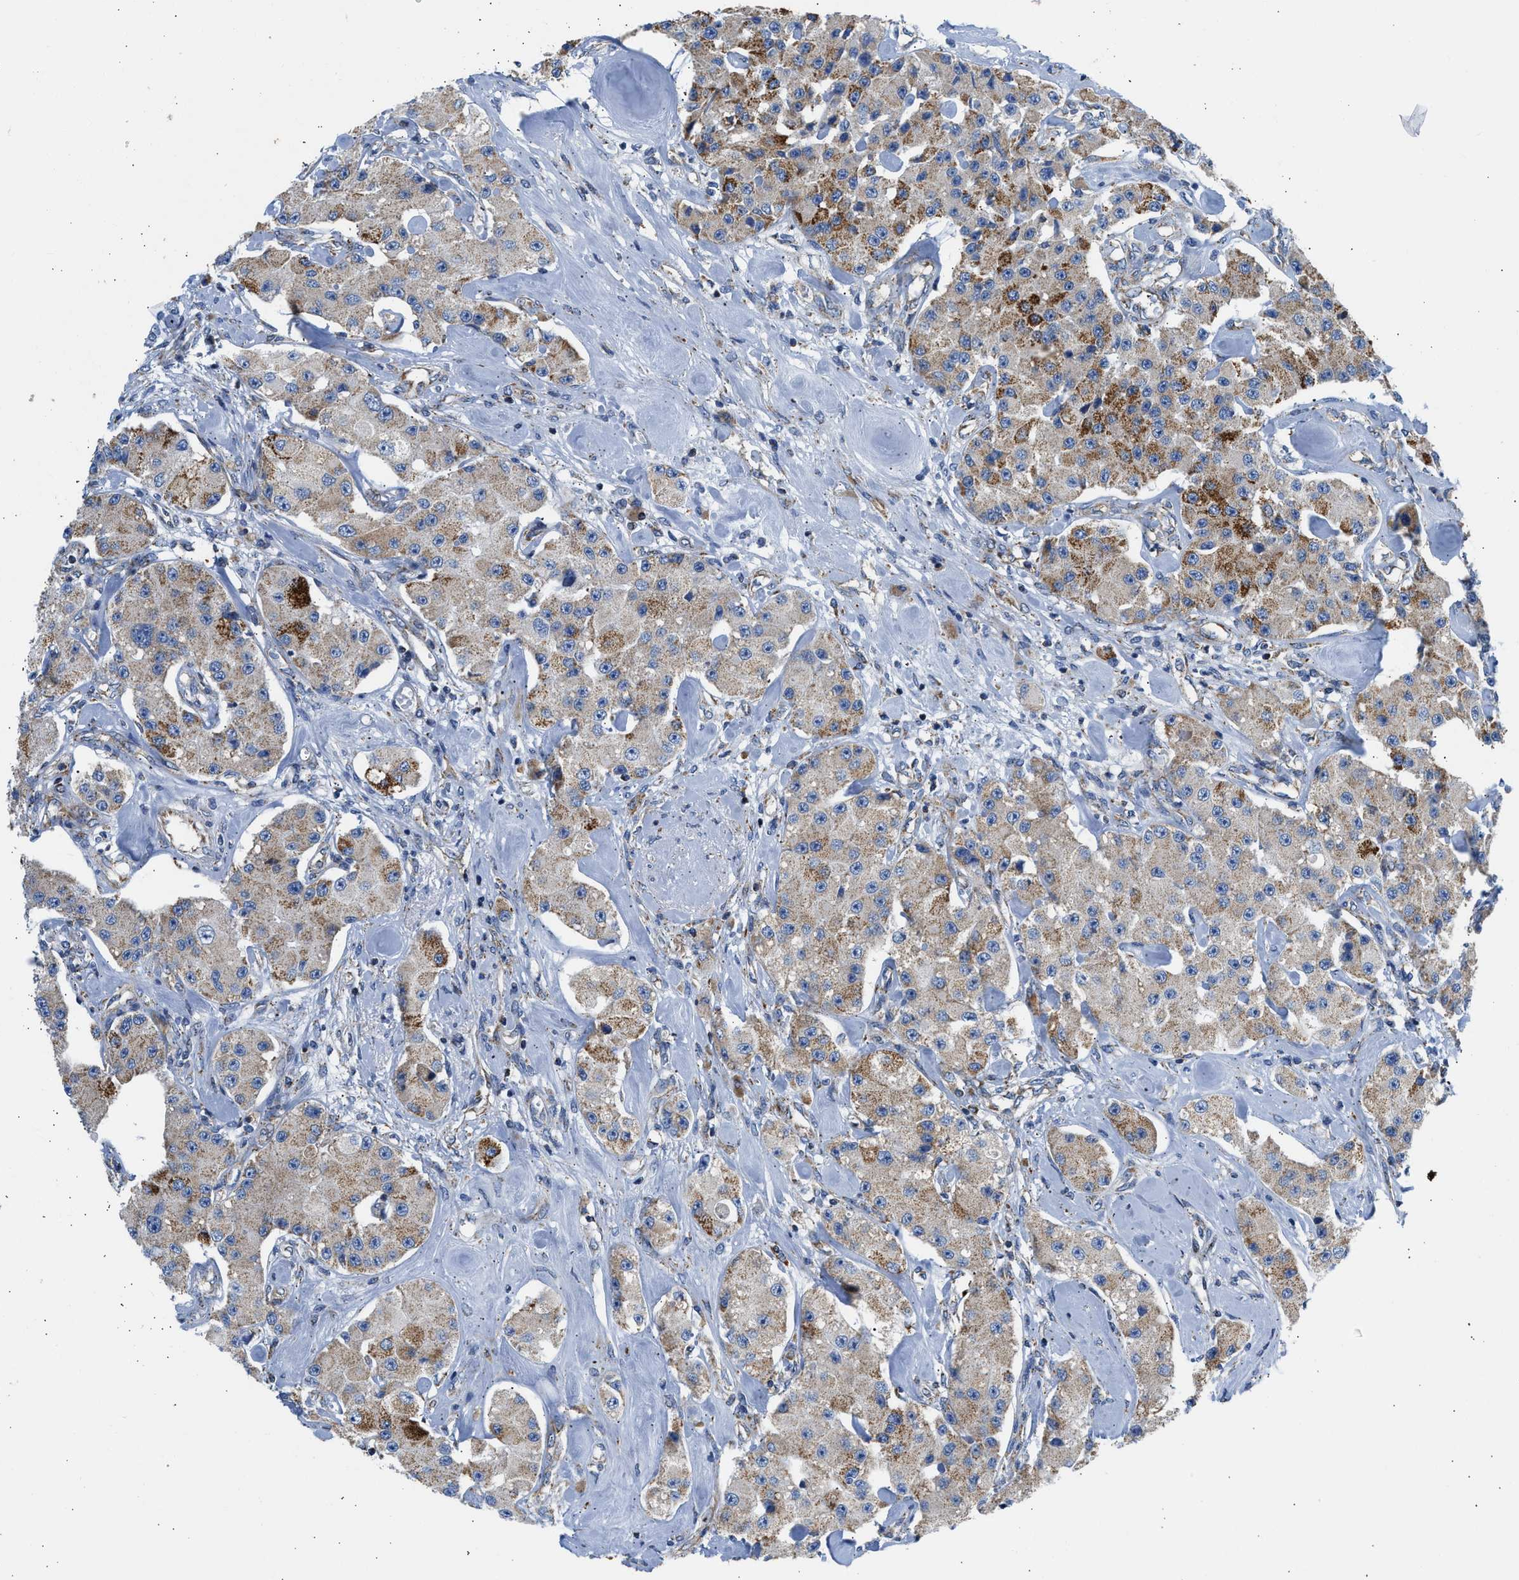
{"staining": {"intensity": "moderate", "quantity": ">75%", "location": "cytoplasmic/membranous"}, "tissue": "carcinoid", "cell_type": "Tumor cells", "image_type": "cancer", "snomed": [{"axis": "morphology", "description": "Carcinoid, malignant, NOS"}, {"axis": "topography", "description": "Pancreas"}], "caption": "IHC staining of carcinoid, which shows medium levels of moderate cytoplasmic/membranous expression in about >75% of tumor cells indicating moderate cytoplasmic/membranous protein positivity. The staining was performed using DAB (3,3'-diaminobenzidine) (brown) for protein detection and nuclei were counterstained in hematoxylin (blue).", "gene": "CAMKK2", "patient": {"sex": "male", "age": 41}}